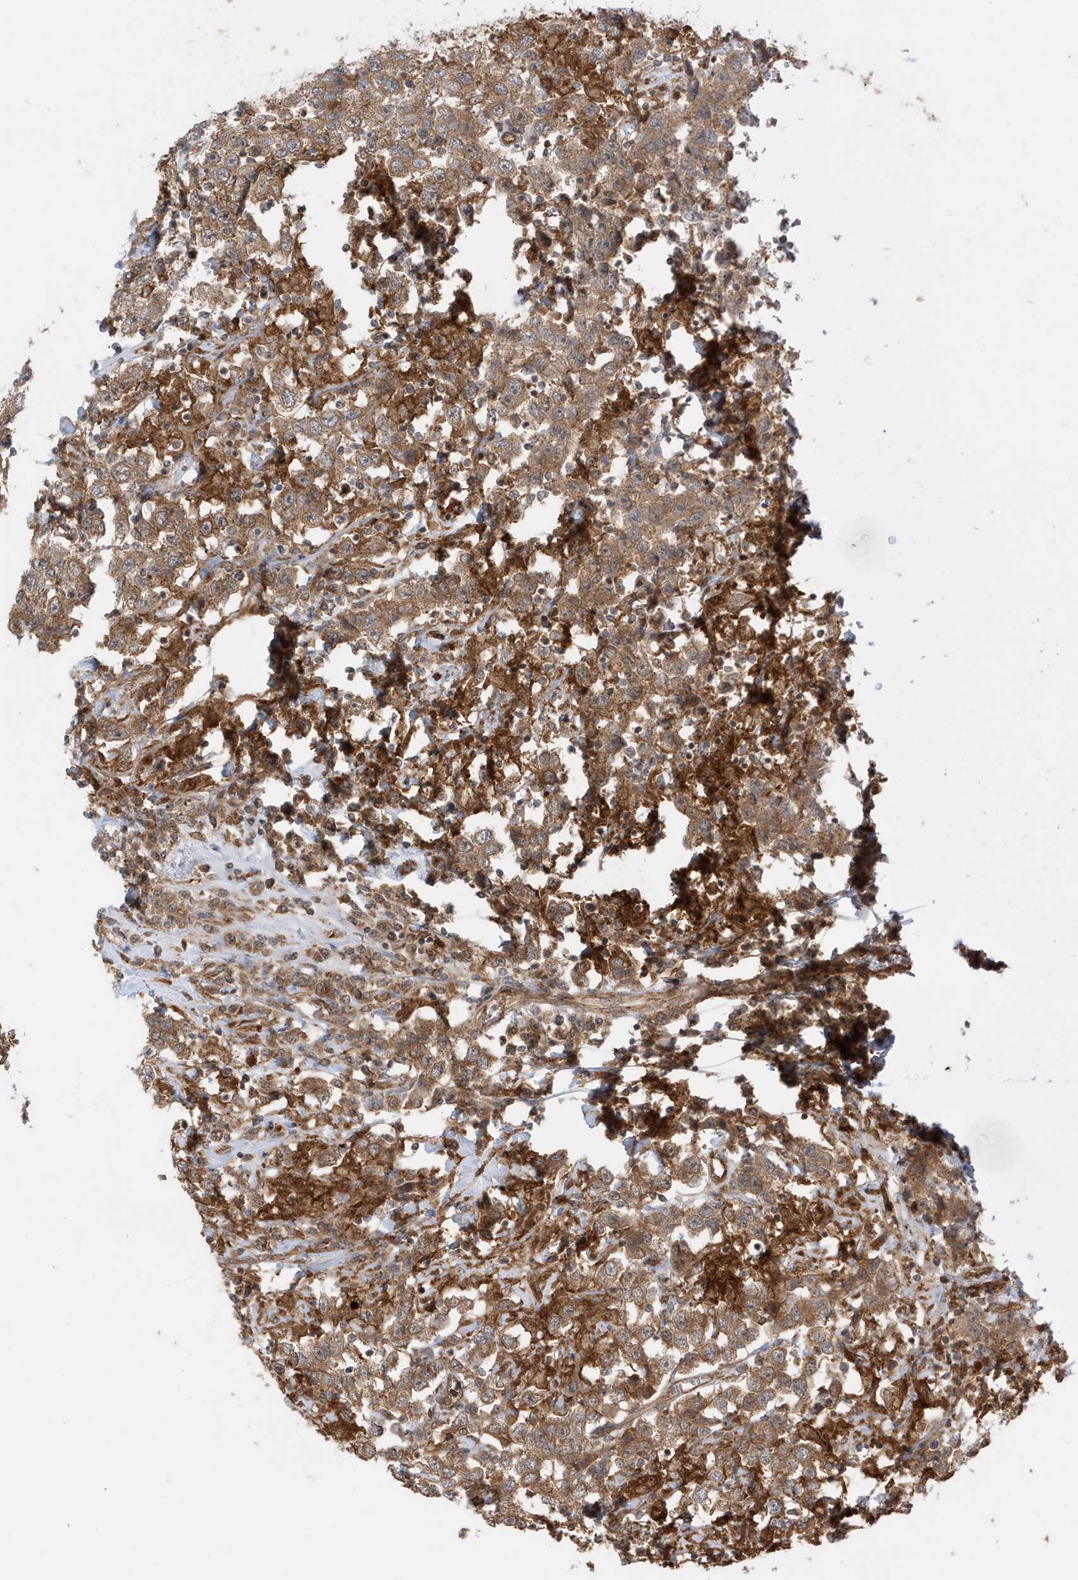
{"staining": {"intensity": "moderate", "quantity": ">75%", "location": "cytoplasmic/membranous"}, "tissue": "testis cancer", "cell_type": "Tumor cells", "image_type": "cancer", "snomed": [{"axis": "morphology", "description": "Seminoma, NOS"}, {"axis": "topography", "description": "Testis"}], "caption": "This is an image of immunohistochemistry (IHC) staining of testis cancer (seminoma), which shows moderate expression in the cytoplasmic/membranous of tumor cells.", "gene": "CDC42EP3", "patient": {"sex": "male", "age": 41}}